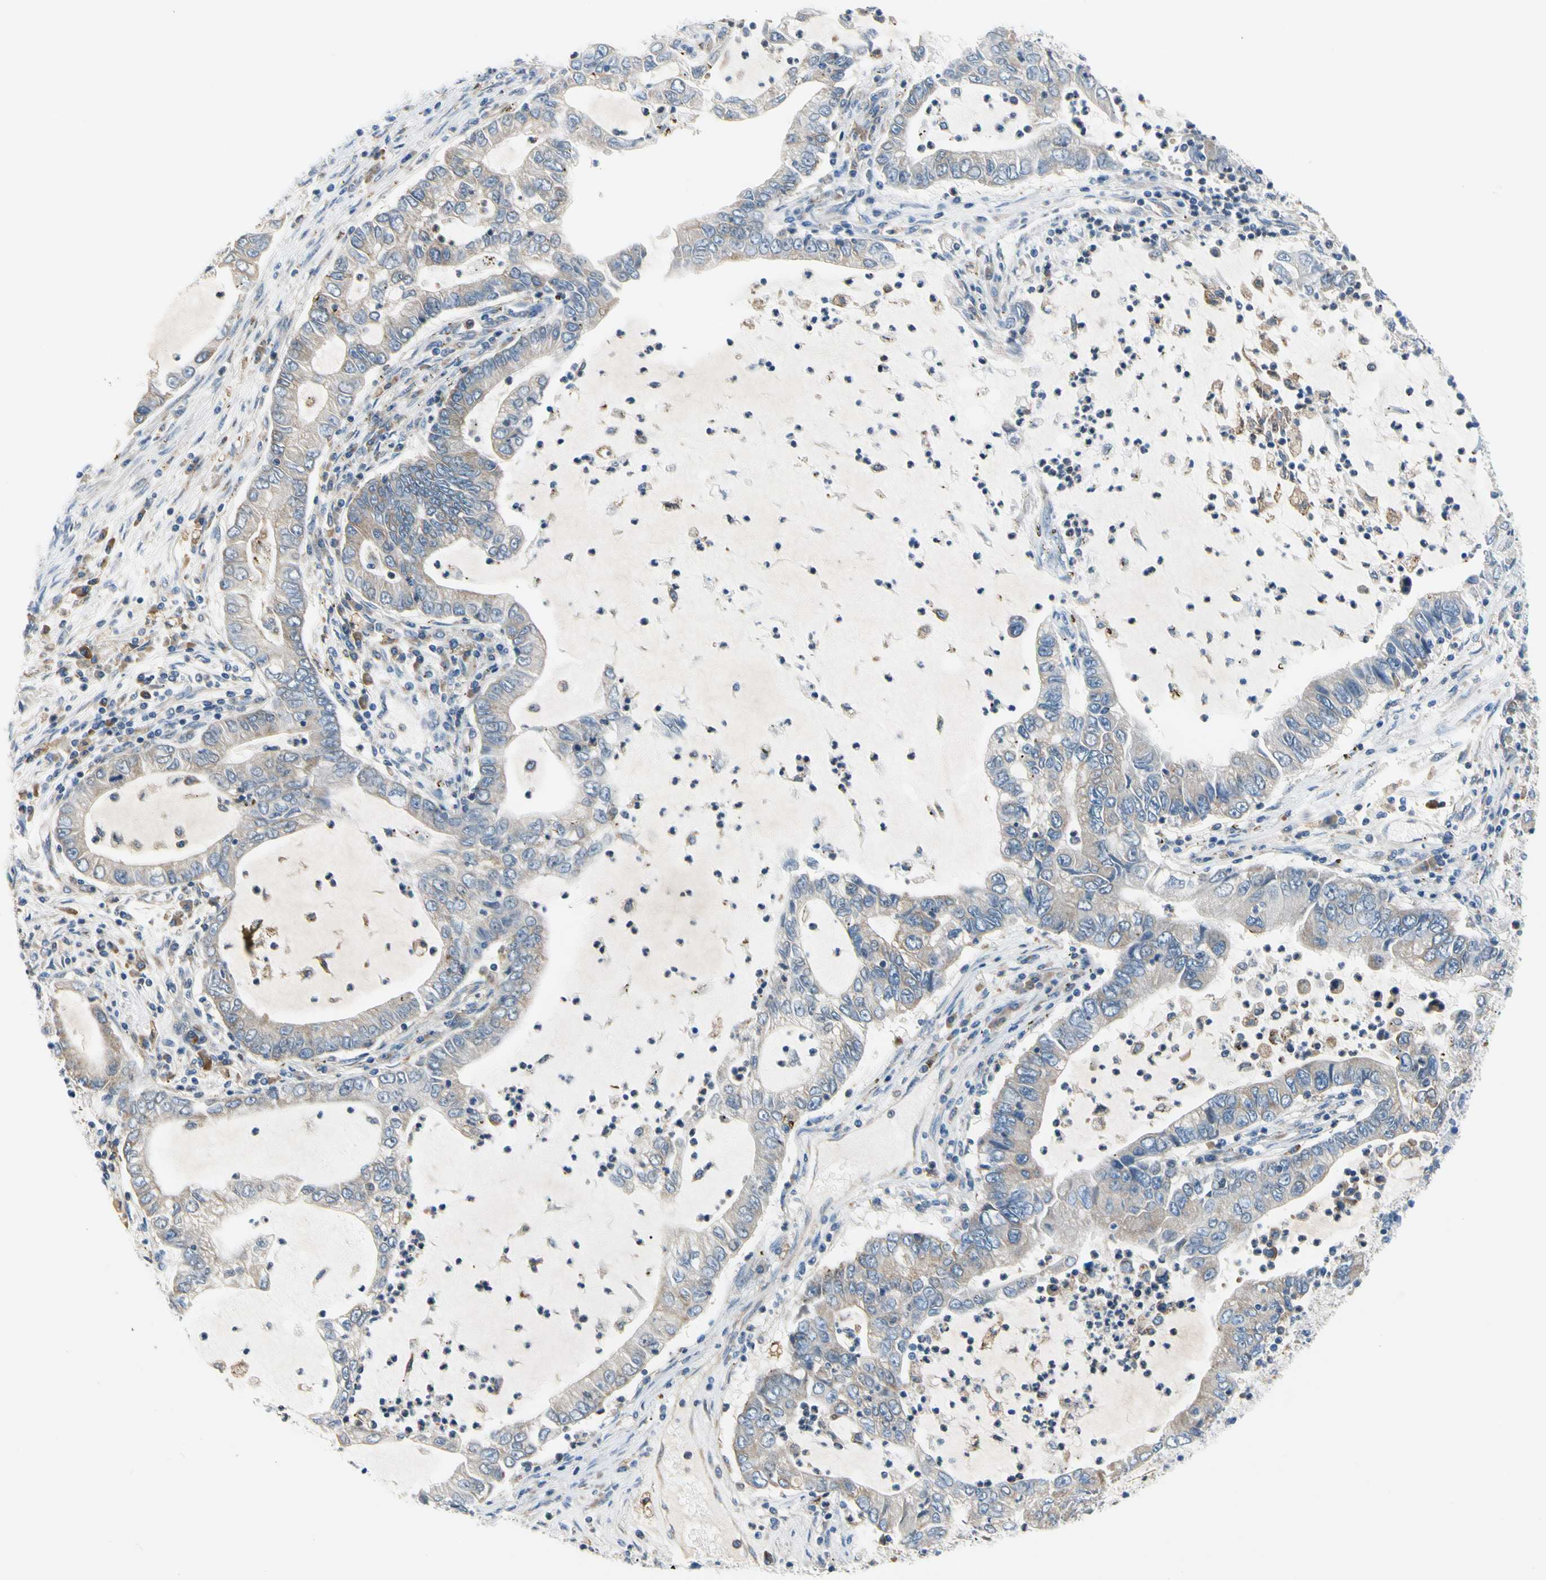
{"staining": {"intensity": "weak", "quantity": "<25%", "location": "cytoplasmic/membranous"}, "tissue": "lung cancer", "cell_type": "Tumor cells", "image_type": "cancer", "snomed": [{"axis": "morphology", "description": "Adenocarcinoma, NOS"}, {"axis": "topography", "description": "Lung"}], "caption": "Tumor cells show no significant protein positivity in lung cancer (adenocarcinoma).", "gene": "STXBP1", "patient": {"sex": "female", "age": 51}}